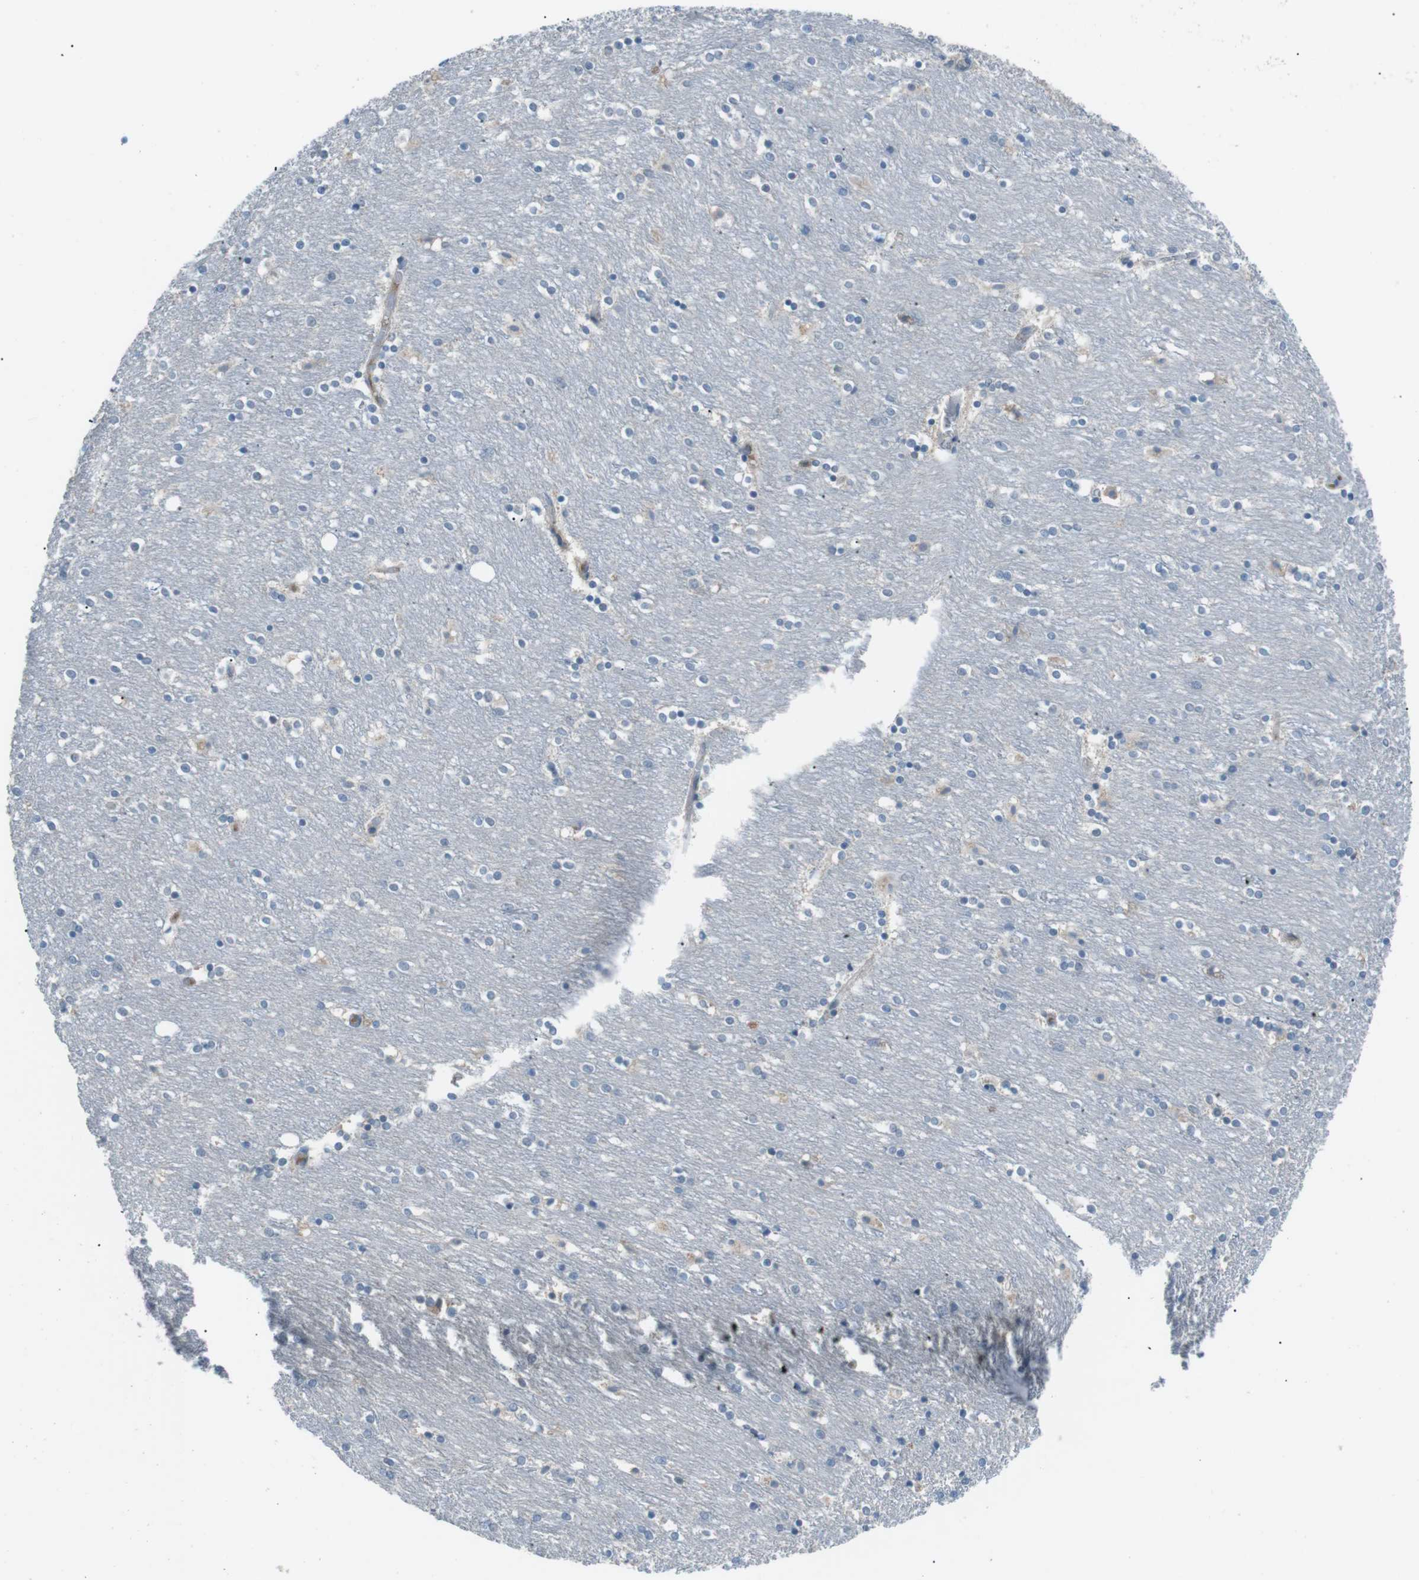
{"staining": {"intensity": "negative", "quantity": "none", "location": "none"}, "tissue": "caudate", "cell_type": "Glial cells", "image_type": "normal", "snomed": [{"axis": "morphology", "description": "Normal tissue, NOS"}, {"axis": "topography", "description": "Lateral ventricle wall"}], "caption": "High power microscopy micrograph of an immunohistochemistry (IHC) micrograph of unremarkable caudate, revealing no significant staining in glial cells. (Immunohistochemistry (ihc), brightfield microscopy, high magnification).", "gene": "FCRLA", "patient": {"sex": "female", "age": 54}}